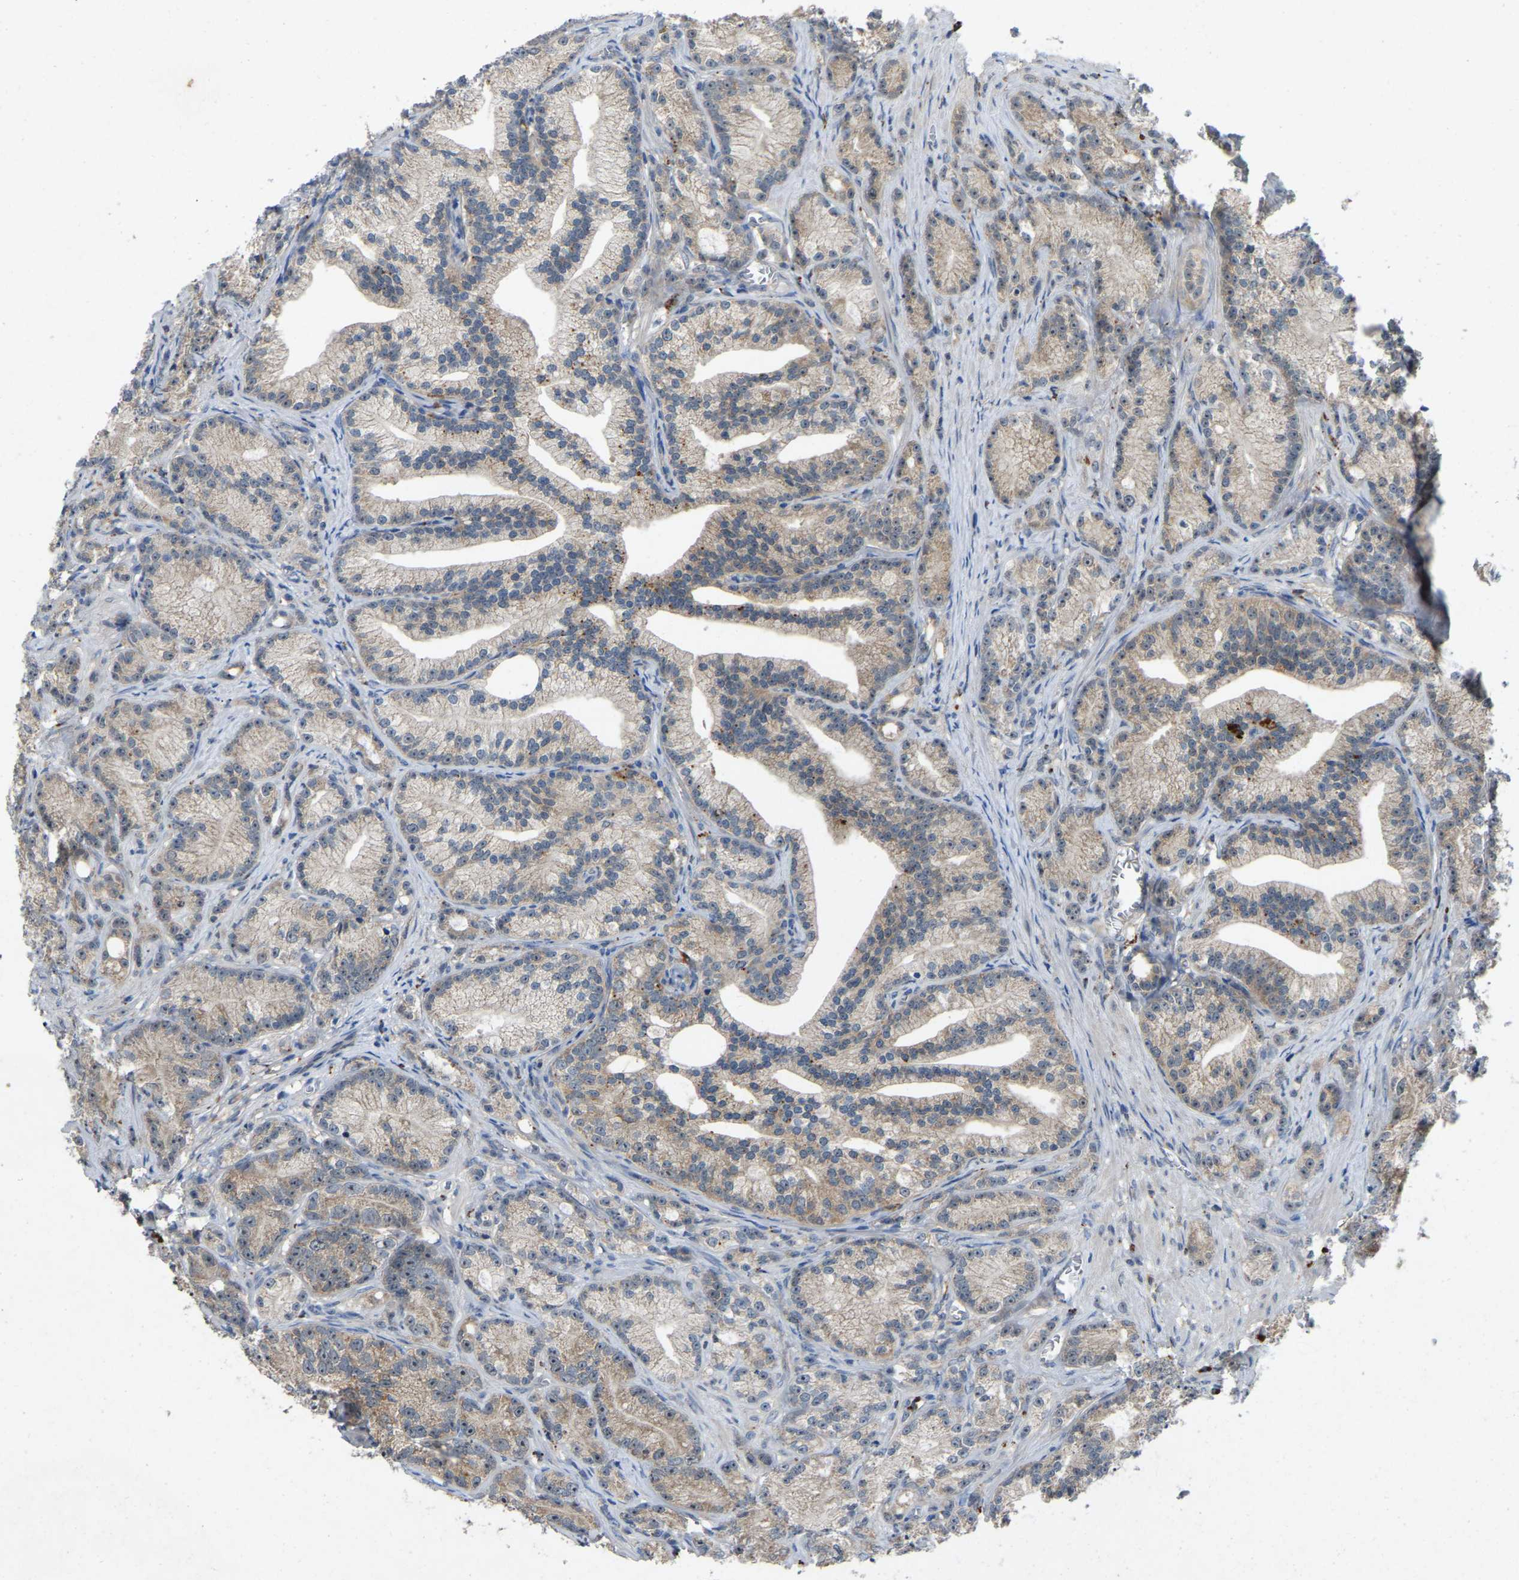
{"staining": {"intensity": "negative", "quantity": "none", "location": "none"}, "tissue": "prostate cancer", "cell_type": "Tumor cells", "image_type": "cancer", "snomed": [{"axis": "morphology", "description": "Adenocarcinoma, Low grade"}, {"axis": "topography", "description": "Prostate"}], "caption": "The histopathology image exhibits no staining of tumor cells in prostate low-grade adenocarcinoma.", "gene": "FHIT", "patient": {"sex": "male", "age": 89}}